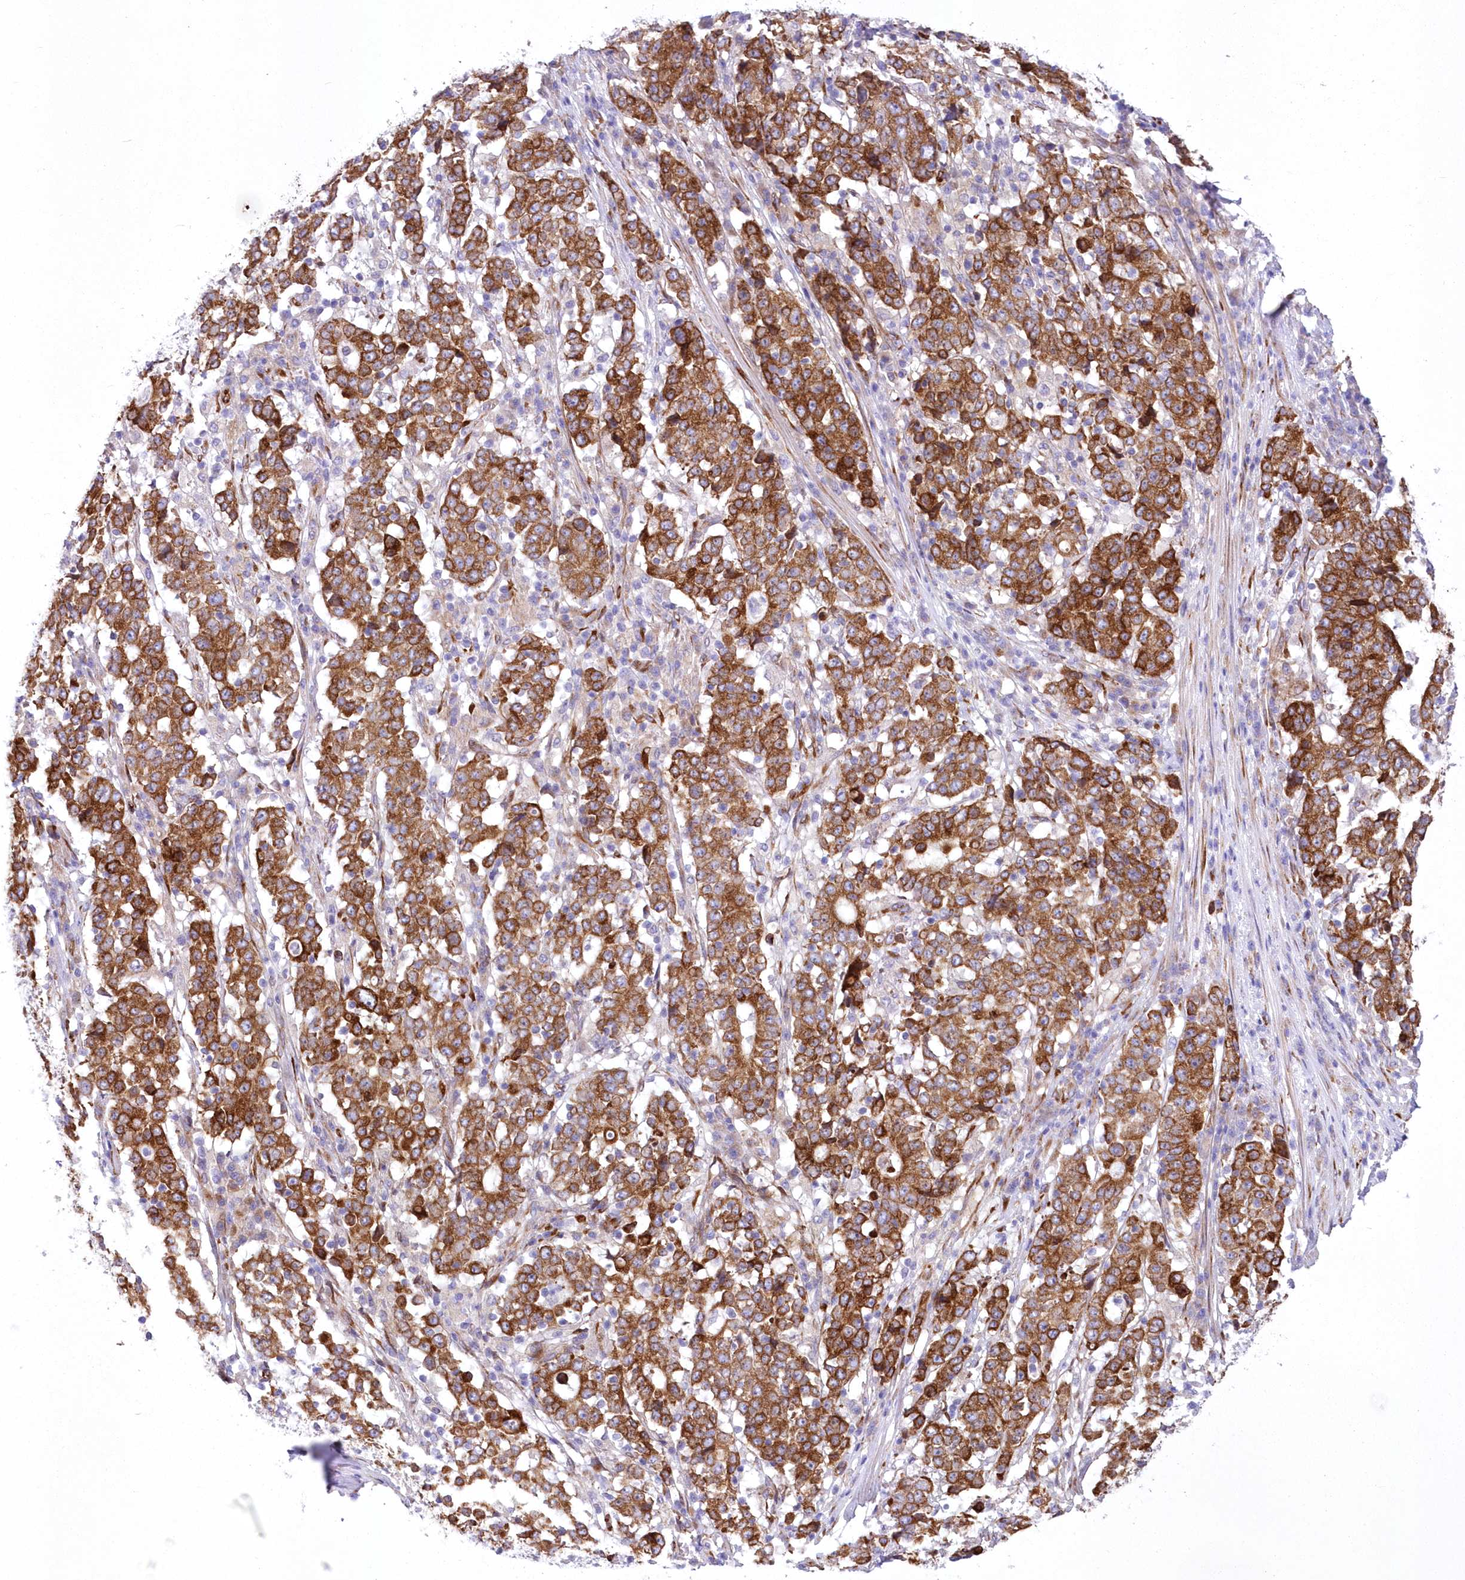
{"staining": {"intensity": "strong", "quantity": ">75%", "location": "cytoplasmic/membranous"}, "tissue": "stomach cancer", "cell_type": "Tumor cells", "image_type": "cancer", "snomed": [{"axis": "morphology", "description": "Adenocarcinoma, NOS"}, {"axis": "topography", "description": "Stomach"}], "caption": "Immunohistochemical staining of stomach cancer (adenocarcinoma) demonstrates strong cytoplasmic/membranous protein positivity in approximately >75% of tumor cells. Ihc stains the protein of interest in brown and the nuclei are stained blue.", "gene": "YTHDC2", "patient": {"sex": "male", "age": 59}}